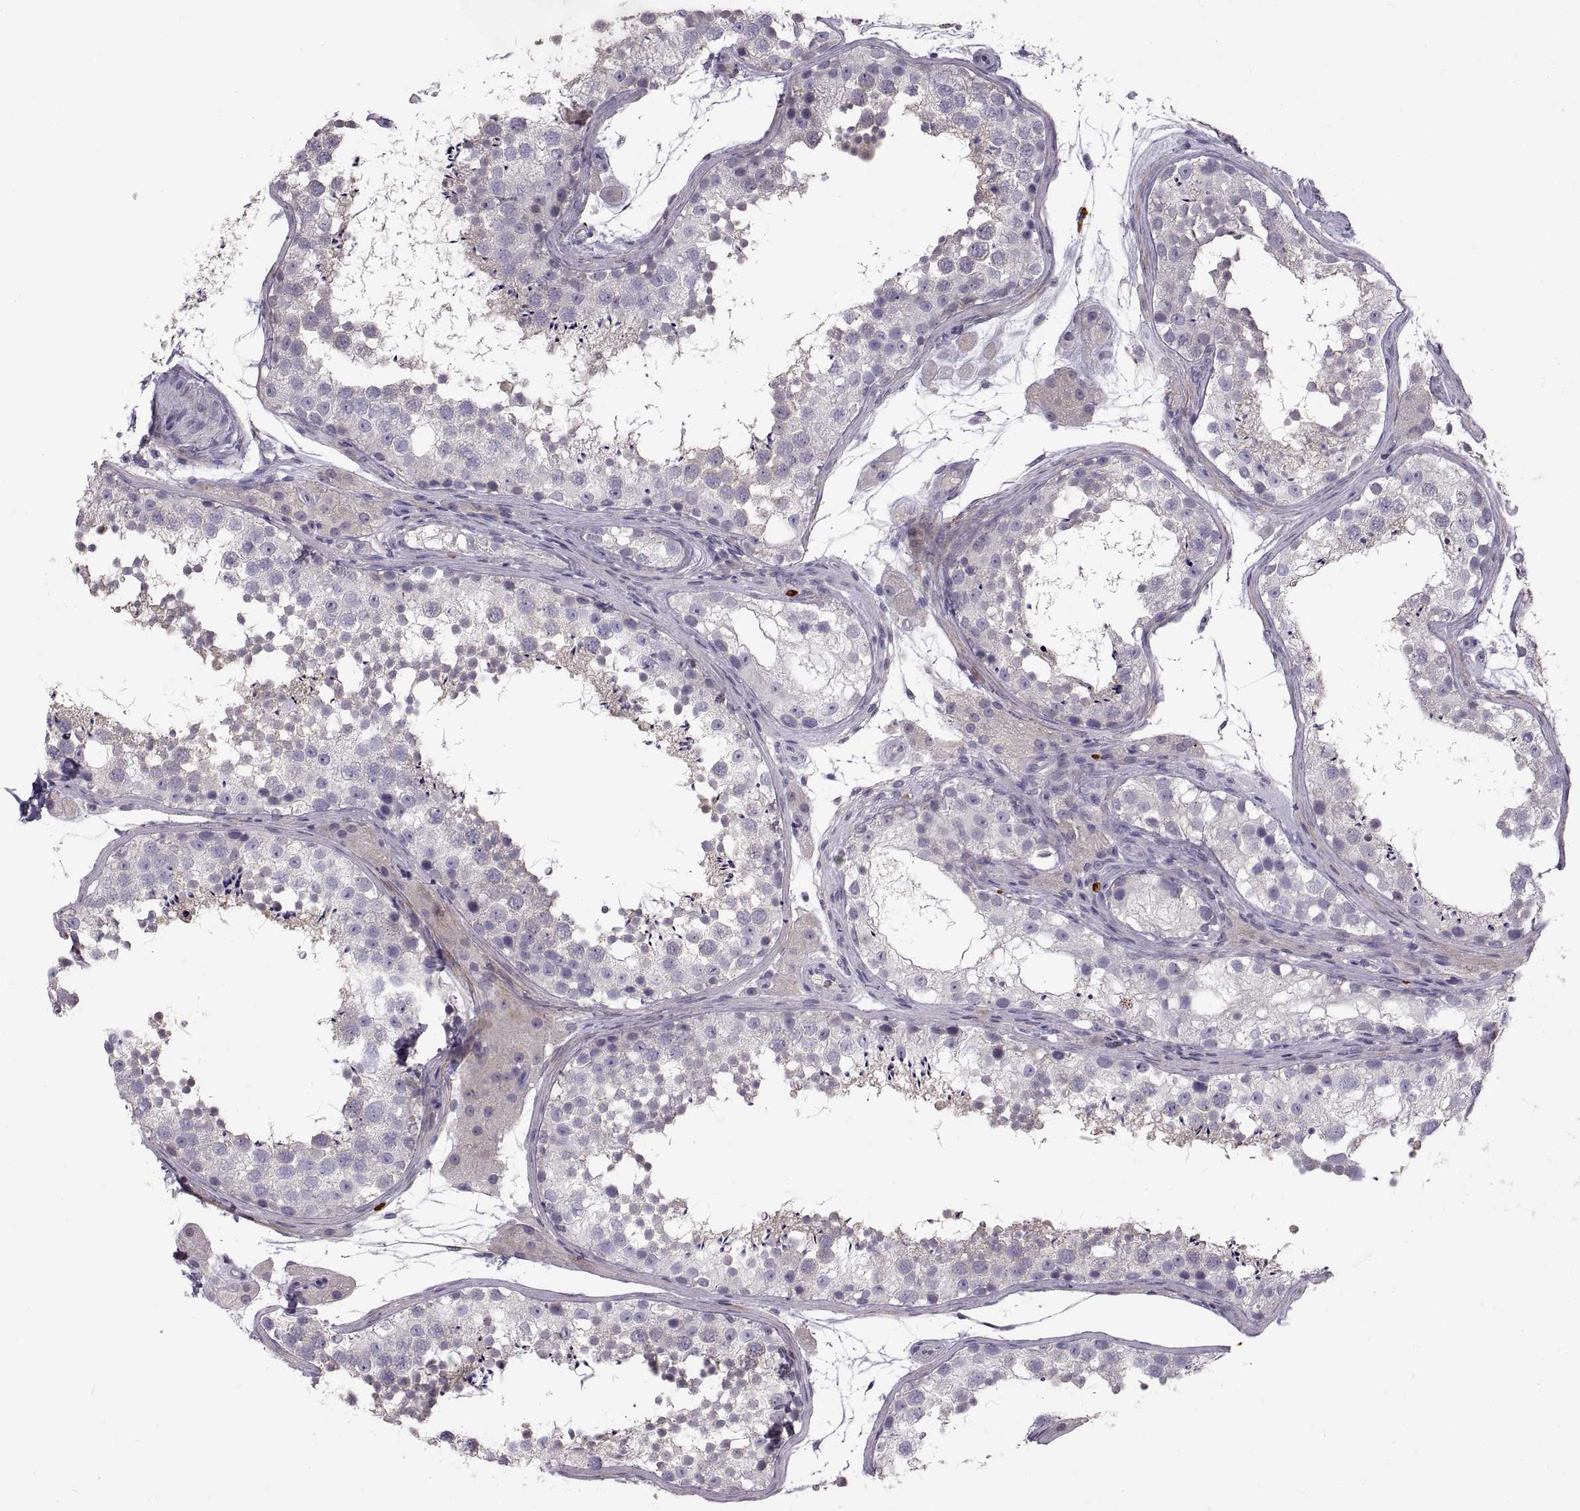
{"staining": {"intensity": "negative", "quantity": "none", "location": "none"}, "tissue": "testis", "cell_type": "Cells in seminiferous ducts", "image_type": "normal", "snomed": [{"axis": "morphology", "description": "Normal tissue, NOS"}, {"axis": "topography", "description": "Testis"}], "caption": "Human testis stained for a protein using immunohistochemistry (IHC) reveals no expression in cells in seminiferous ducts.", "gene": "WFDC8", "patient": {"sex": "male", "age": 41}}